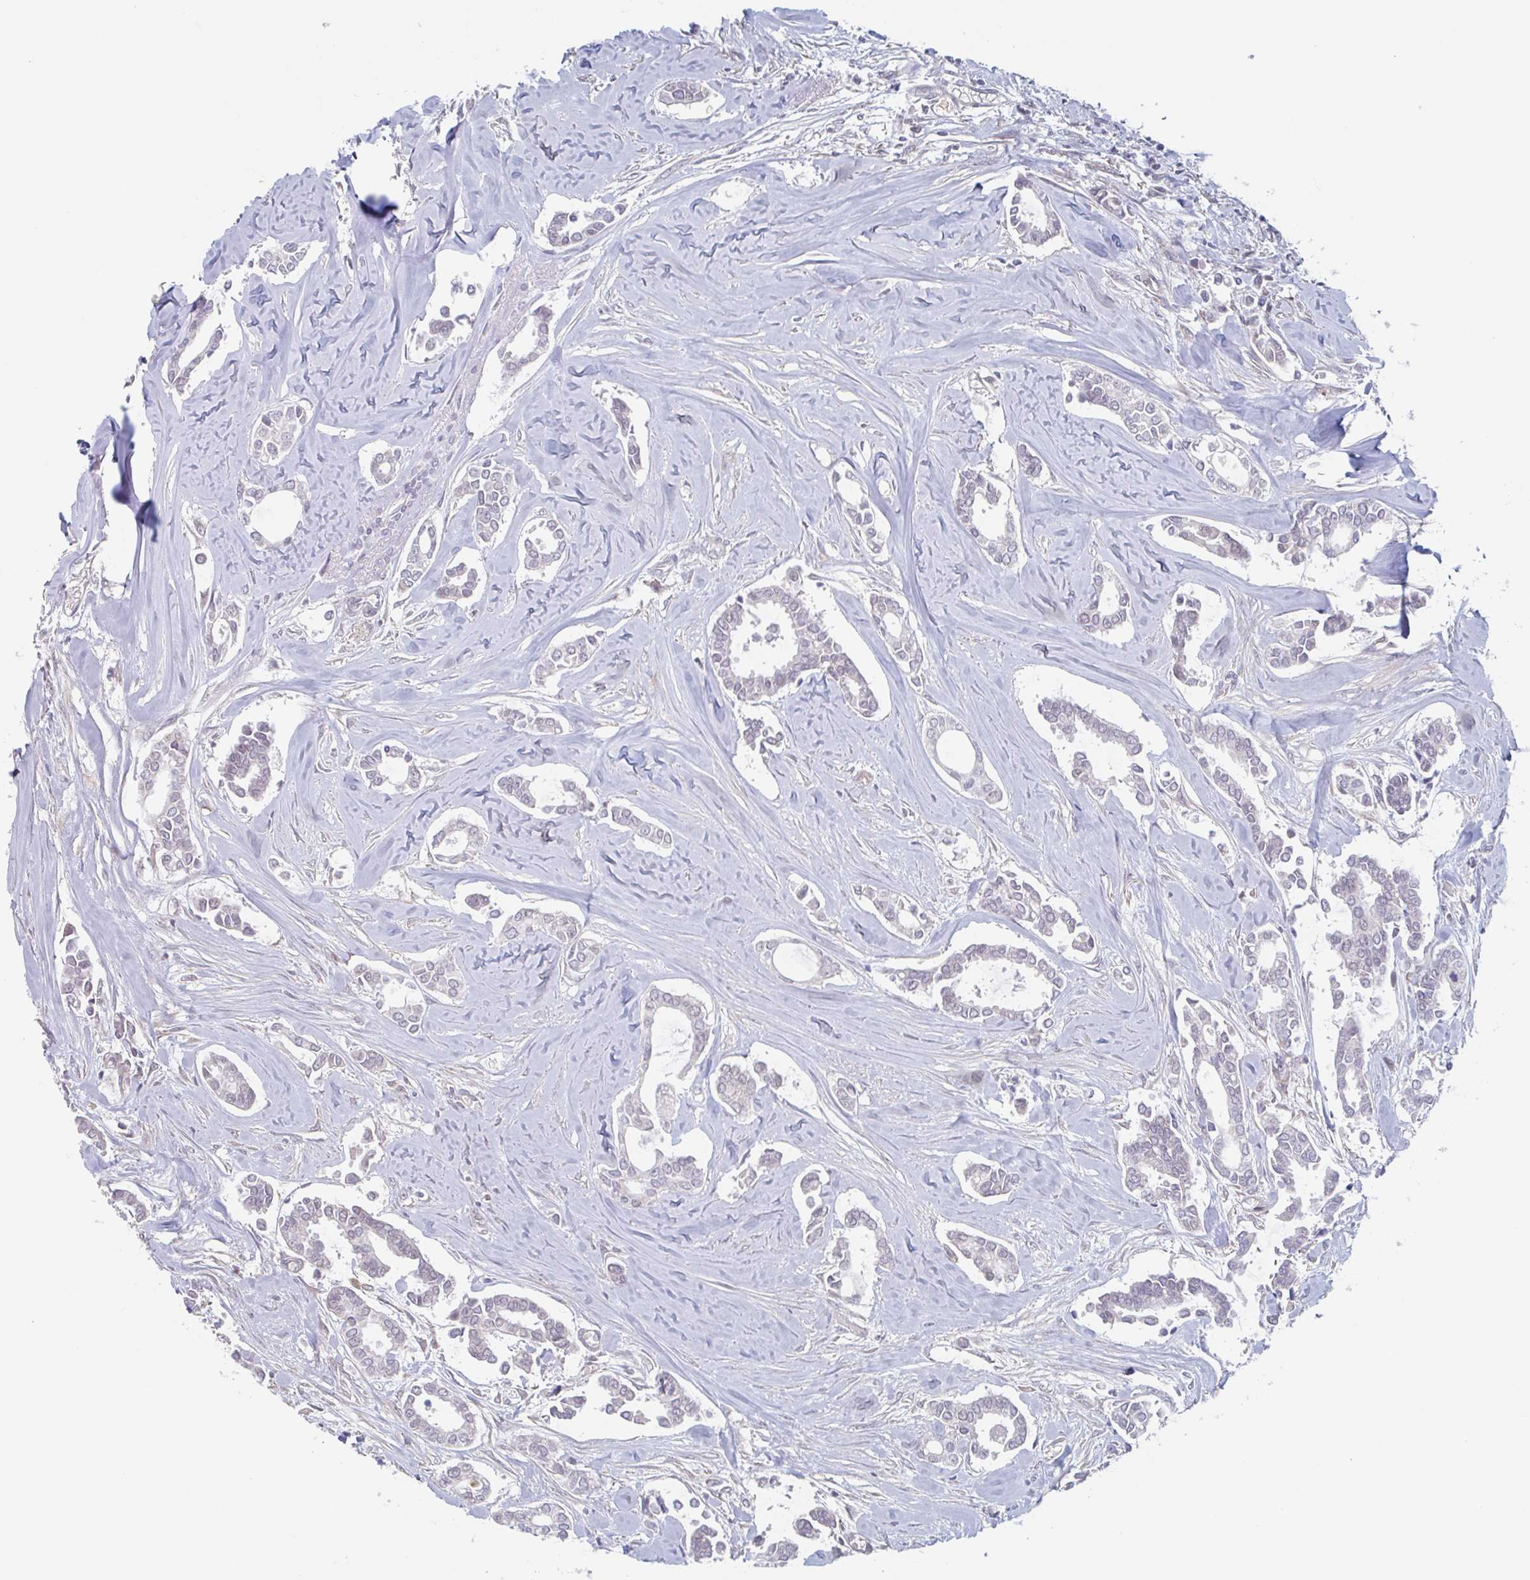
{"staining": {"intensity": "negative", "quantity": "none", "location": "none"}, "tissue": "breast cancer", "cell_type": "Tumor cells", "image_type": "cancer", "snomed": [{"axis": "morphology", "description": "Duct carcinoma"}, {"axis": "topography", "description": "Breast"}], "caption": "This is a photomicrograph of immunohistochemistry staining of breast cancer (intraductal carcinoma), which shows no positivity in tumor cells.", "gene": "SURF1", "patient": {"sex": "female", "age": 84}}